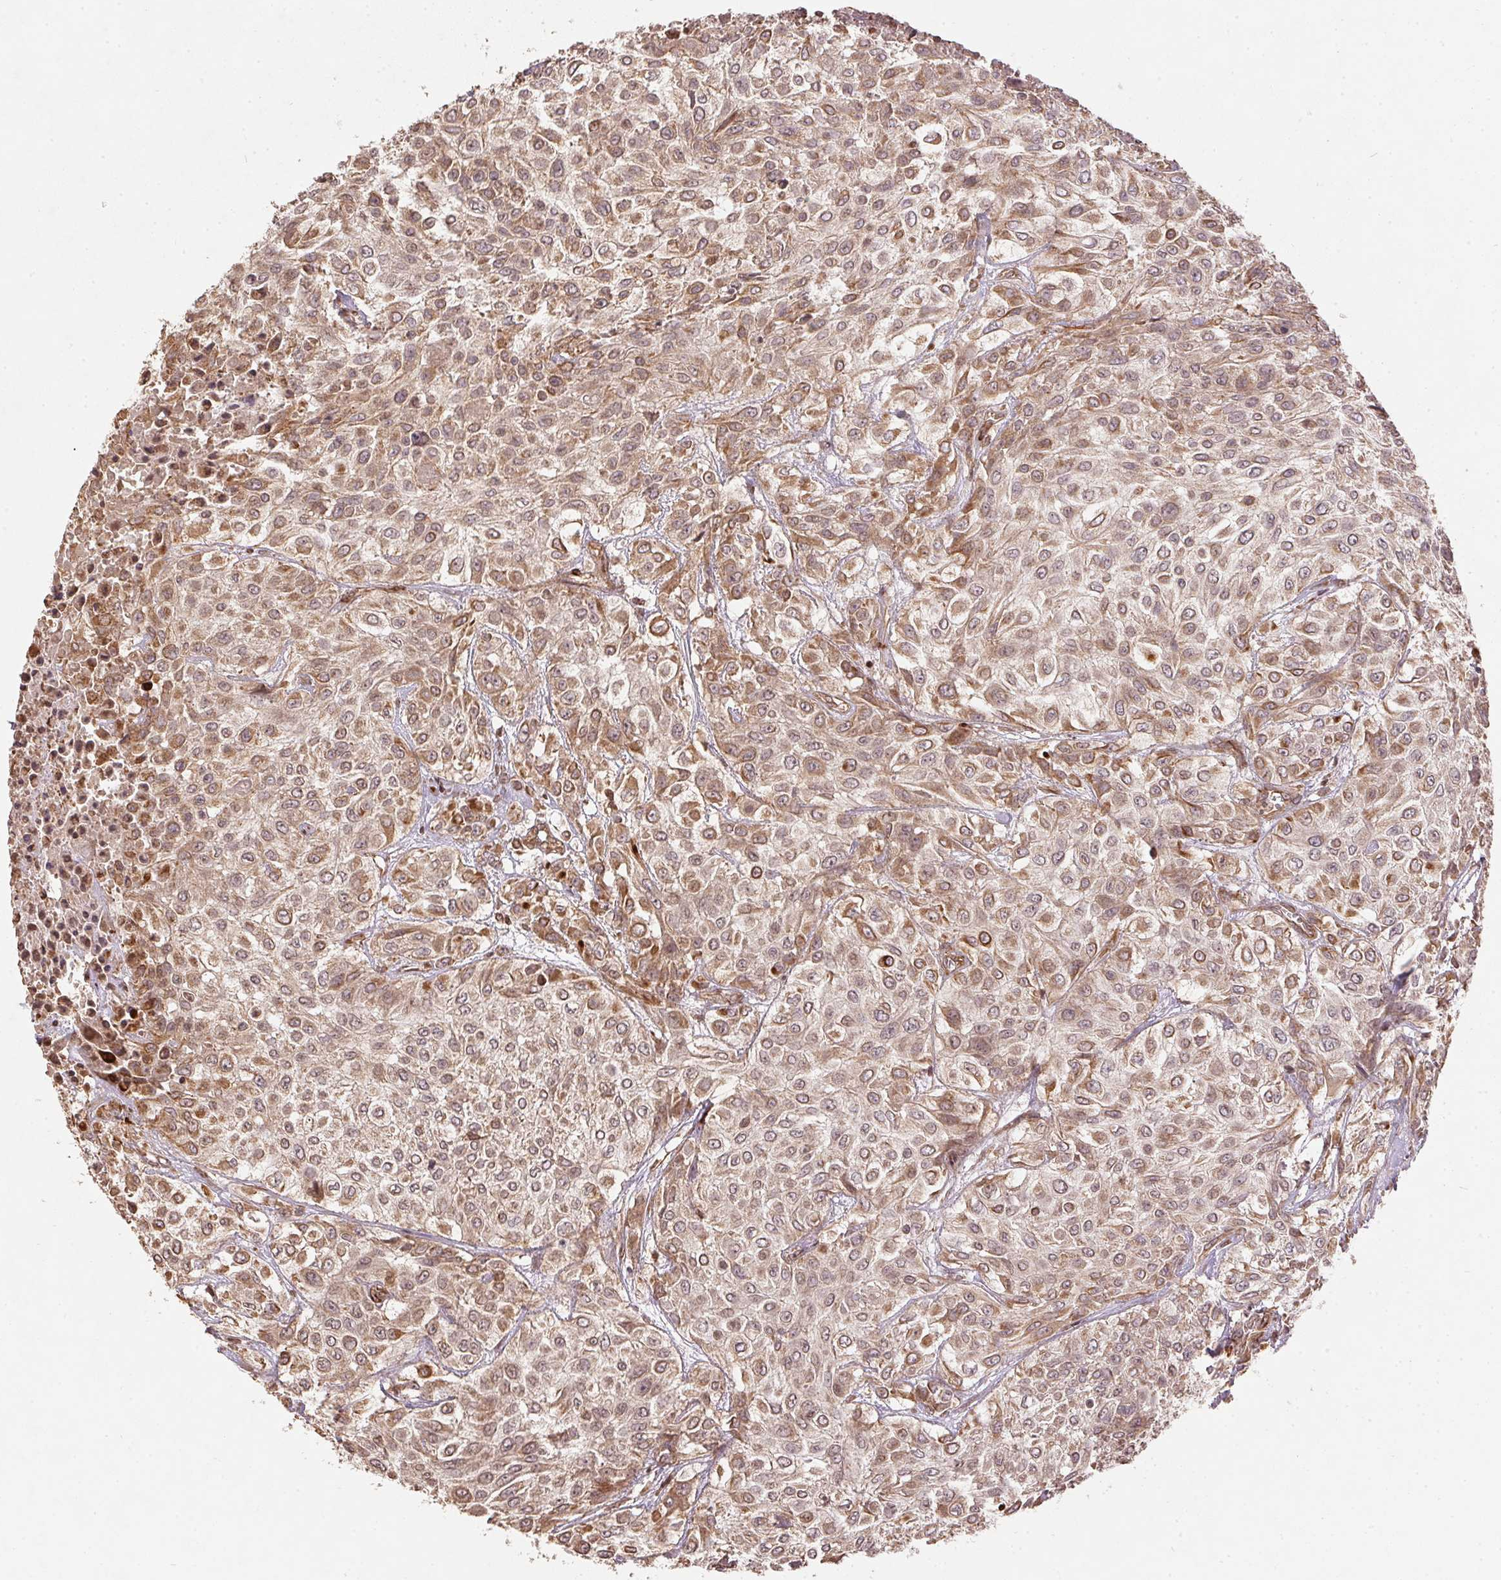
{"staining": {"intensity": "weak", "quantity": ">75%", "location": "cytoplasmic/membranous"}, "tissue": "urothelial cancer", "cell_type": "Tumor cells", "image_type": "cancer", "snomed": [{"axis": "morphology", "description": "Urothelial carcinoma, High grade"}, {"axis": "topography", "description": "Urinary bladder"}], "caption": "DAB (3,3'-diaminobenzidine) immunohistochemical staining of urothelial cancer exhibits weak cytoplasmic/membranous protein staining in approximately >75% of tumor cells.", "gene": "SPRED2", "patient": {"sex": "male", "age": 57}}